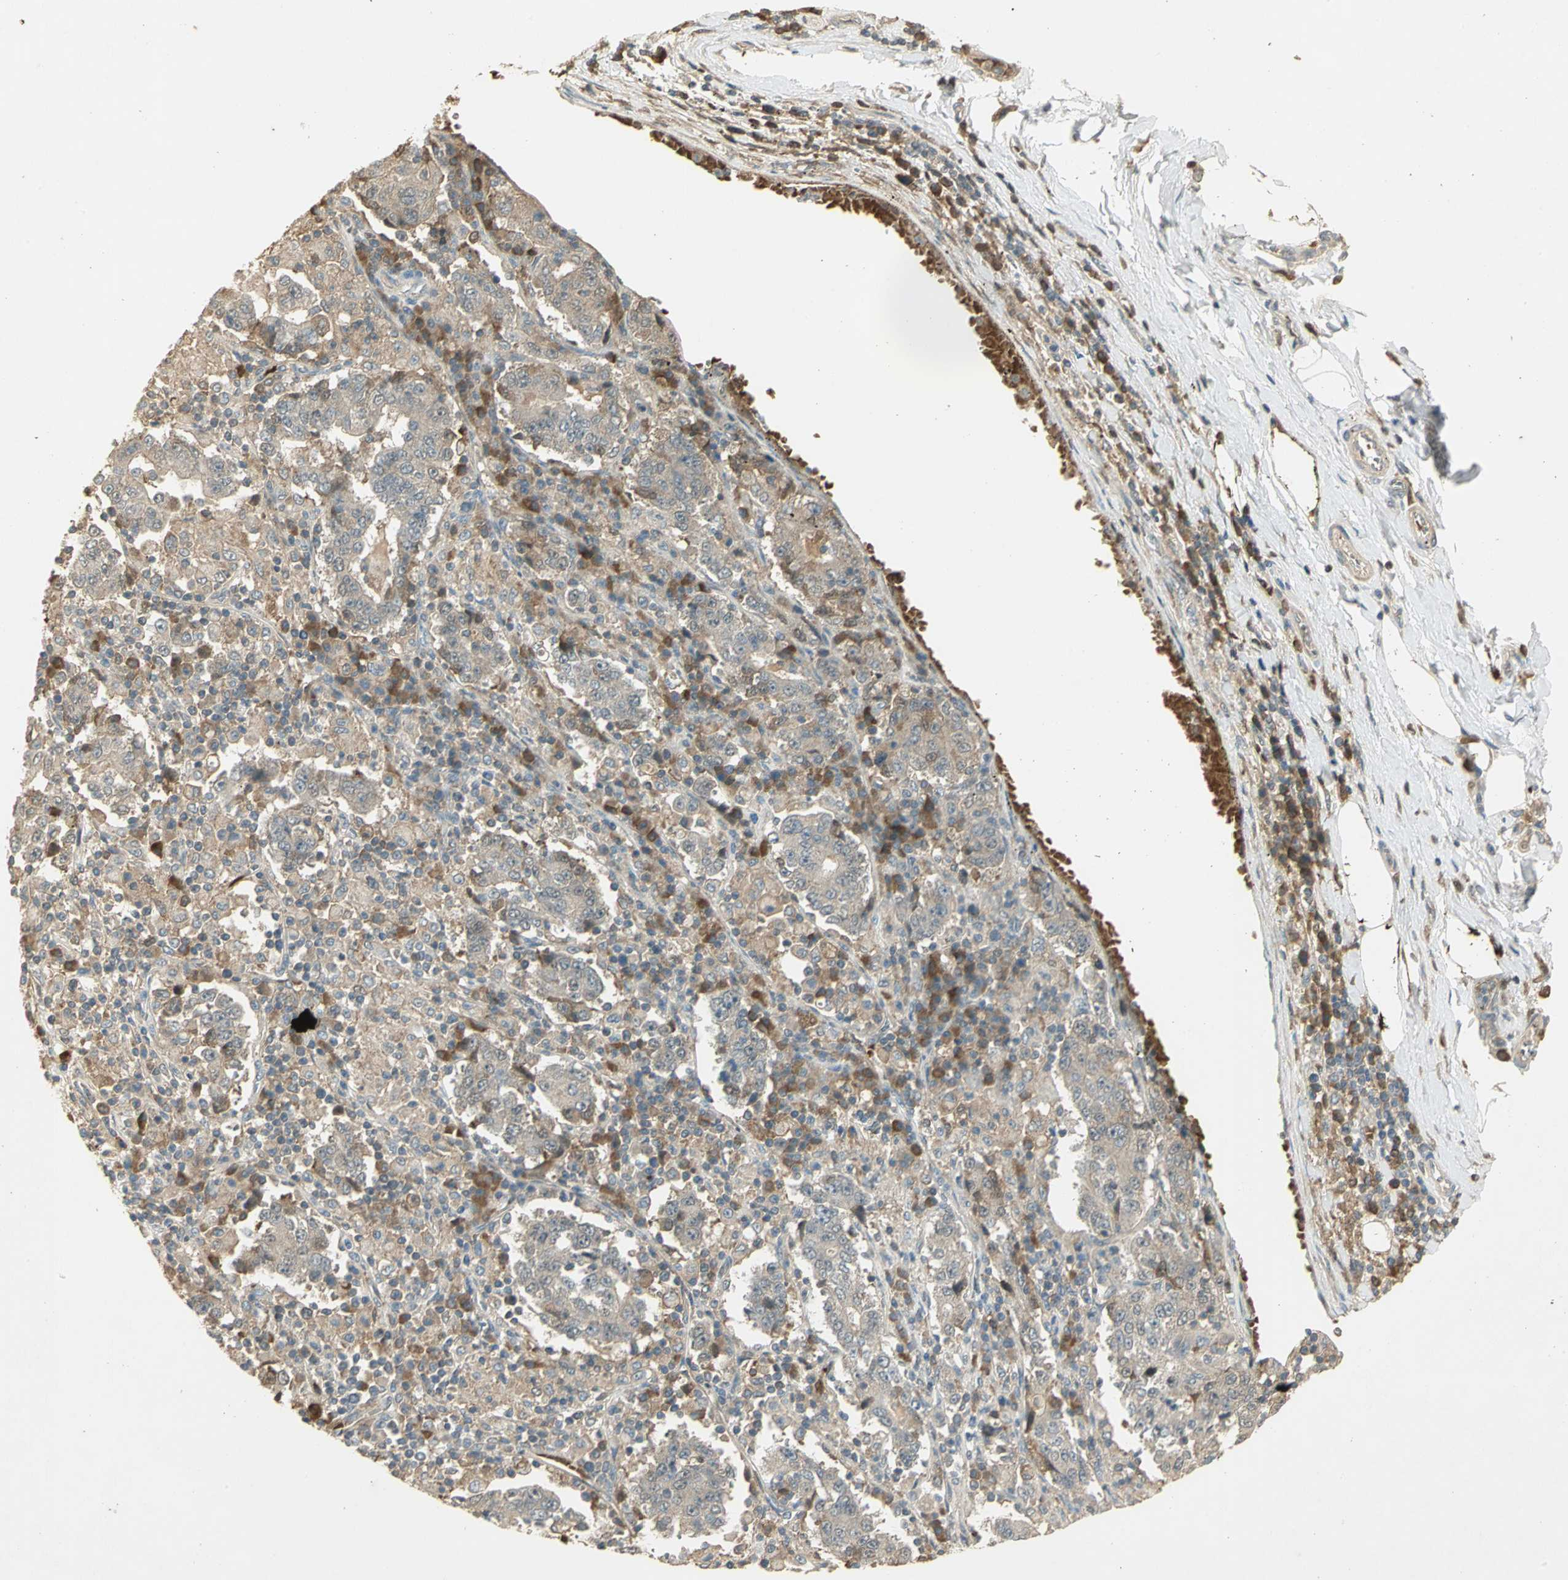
{"staining": {"intensity": "weak", "quantity": ">75%", "location": "cytoplasmic/membranous"}, "tissue": "stomach cancer", "cell_type": "Tumor cells", "image_type": "cancer", "snomed": [{"axis": "morphology", "description": "Normal tissue, NOS"}, {"axis": "morphology", "description": "Adenocarcinoma, NOS"}, {"axis": "topography", "description": "Stomach, upper"}, {"axis": "topography", "description": "Stomach"}], "caption": "A histopathology image of human stomach cancer (adenocarcinoma) stained for a protein shows weak cytoplasmic/membranous brown staining in tumor cells.", "gene": "KEAP1", "patient": {"sex": "male", "age": 59}}